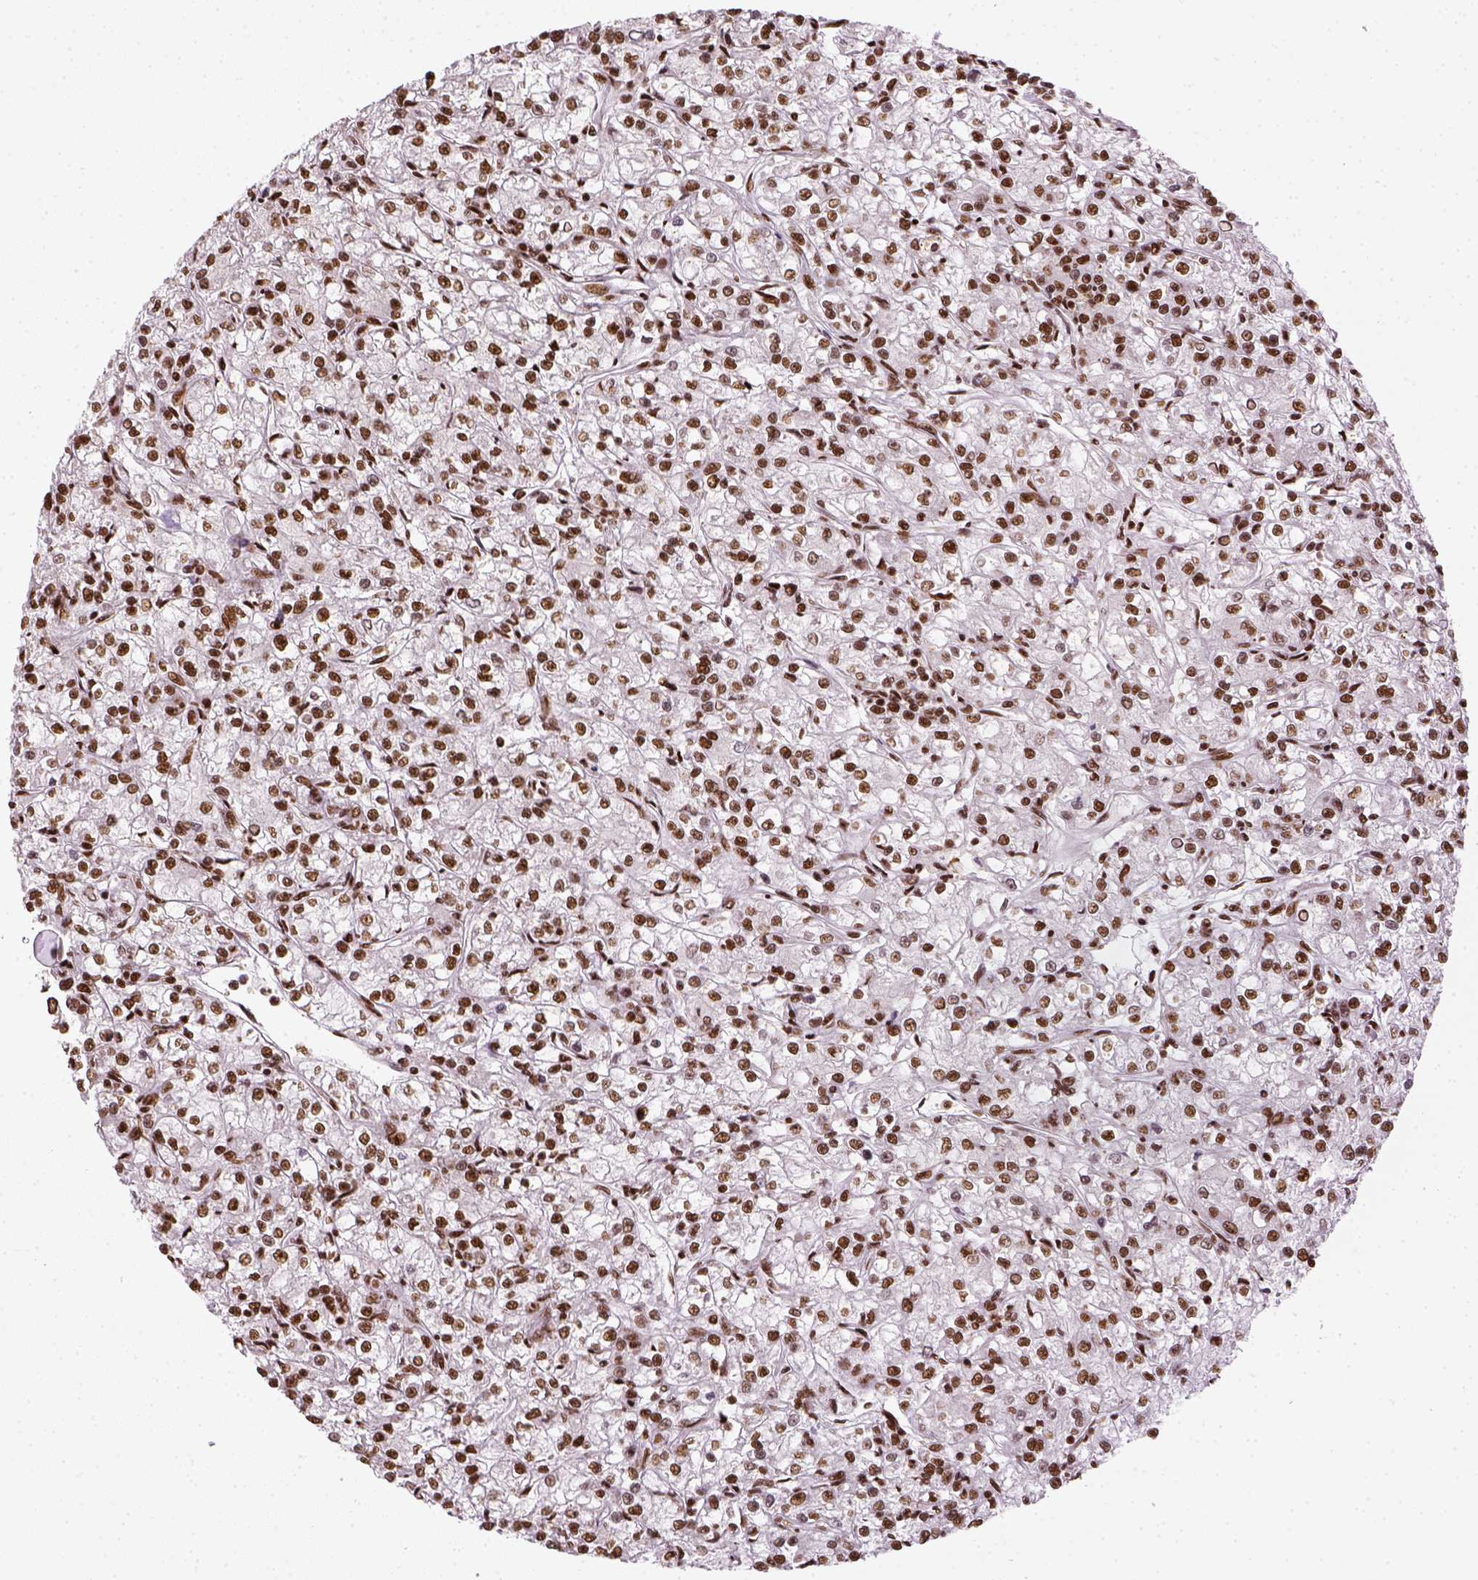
{"staining": {"intensity": "strong", "quantity": ">75%", "location": "nuclear"}, "tissue": "renal cancer", "cell_type": "Tumor cells", "image_type": "cancer", "snomed": [{"axis": "morphology", "description": "Adenocarcinoma, NOS"}, {"axis": "topography", "description": "Kidney"}], "caption": "The image exhibits staining of renal adenocarcinoma, revealing strong nuclear protein staining (brown color) within tumor cells.", "gene": "CCAR1", "patient": {"sex": "female", "age": 59}}